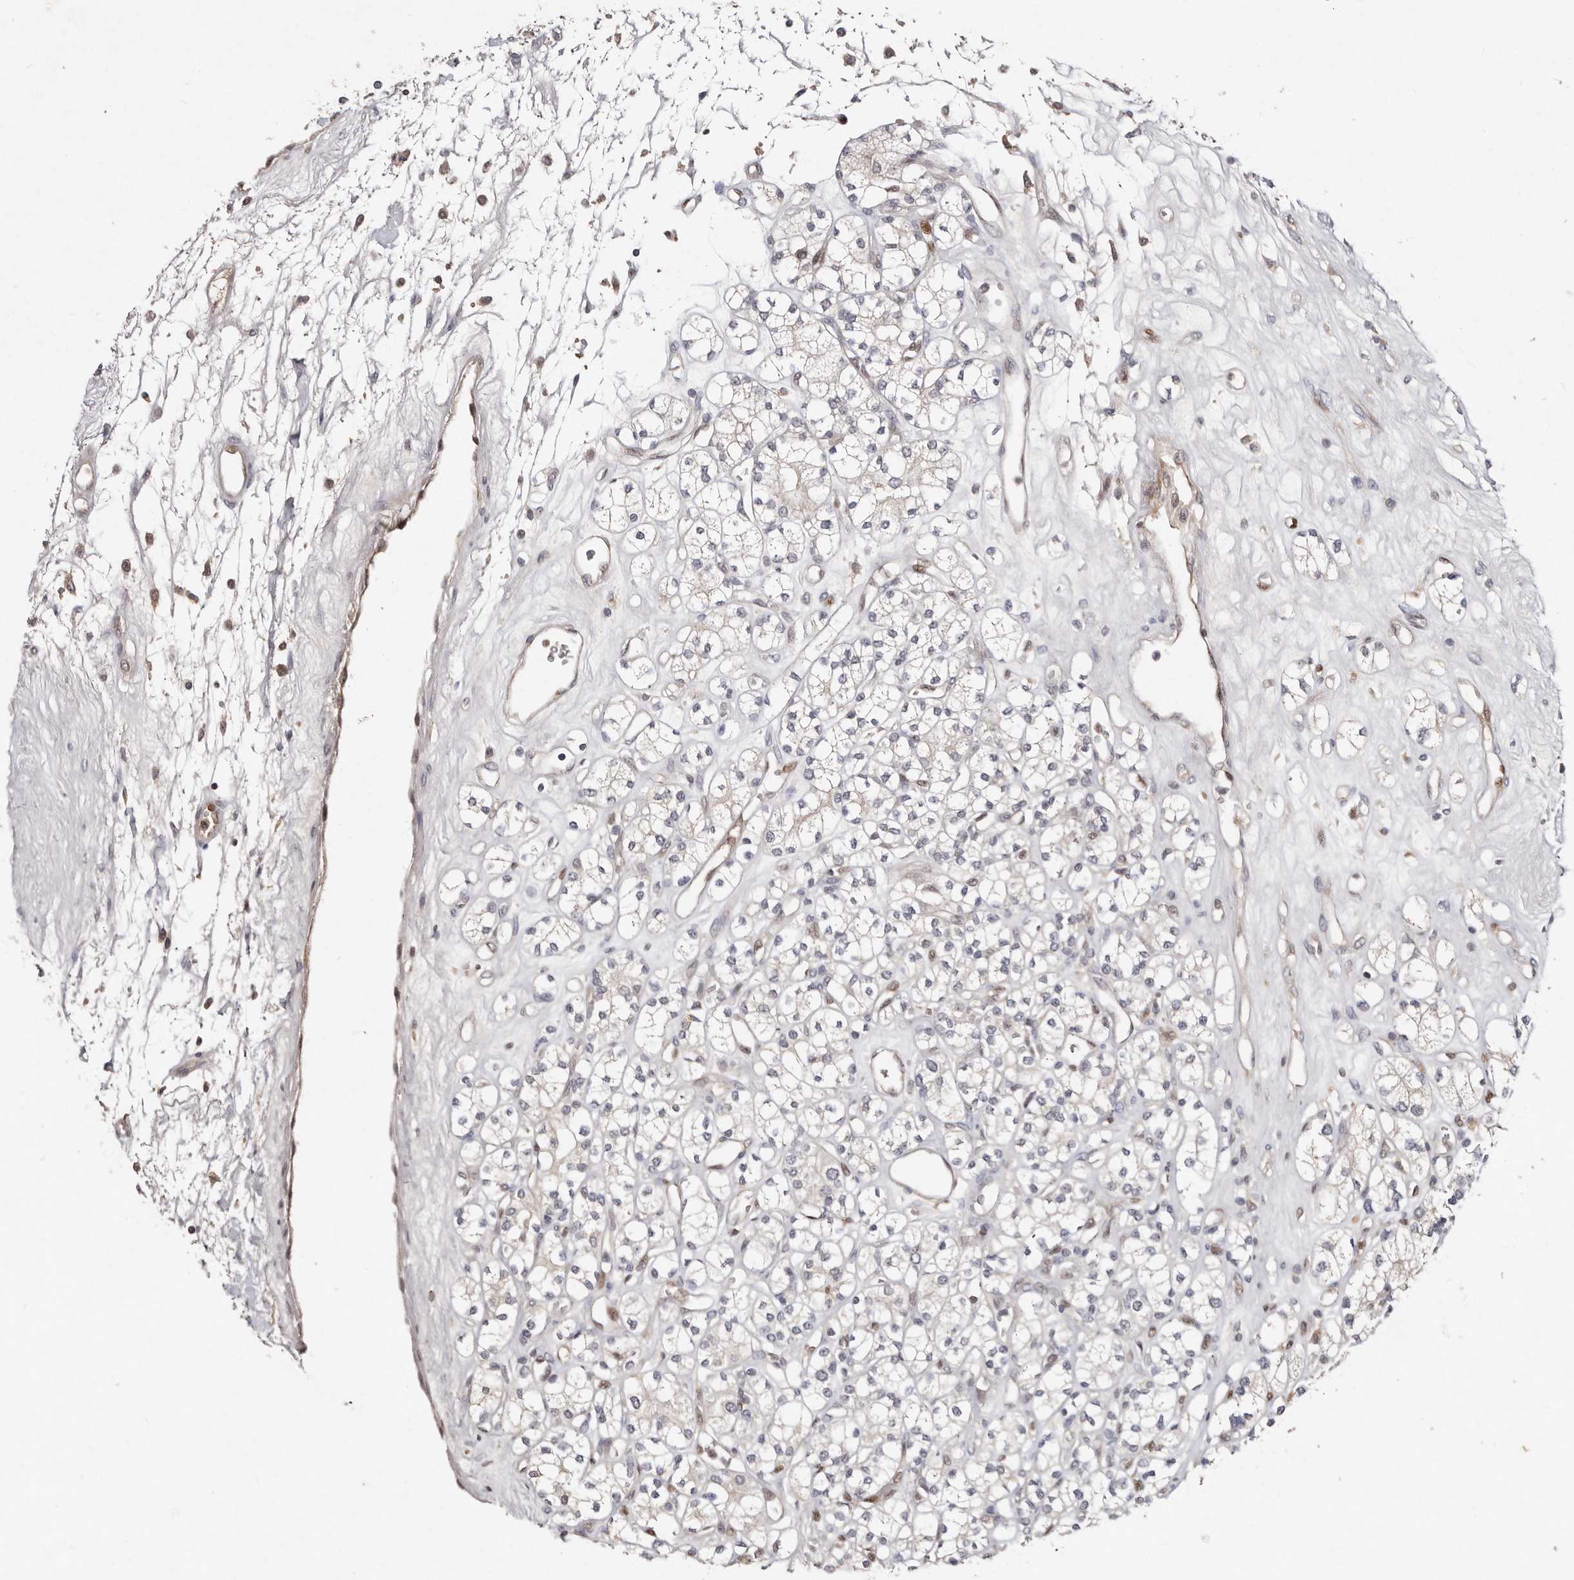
{"staining": {"intensity": "negative", "quantity": "none", "location": "none"}, "tissue": "renal cancer", "cell_type": "Tumor cells", "image_type": "cancer", "snomed": [{"axis": "morphology", "description": "Adenocarcinoma, NOS"}, {"axis": "topography", "description": "Kidney"}], "caption": "The immunohistochemistry (IHC) histopathology image has no significant expression in tumor cells of renal adenocarcinoma tissue.", "gene": "KLF7", "patient": {"sex": "male", "age": 77}}